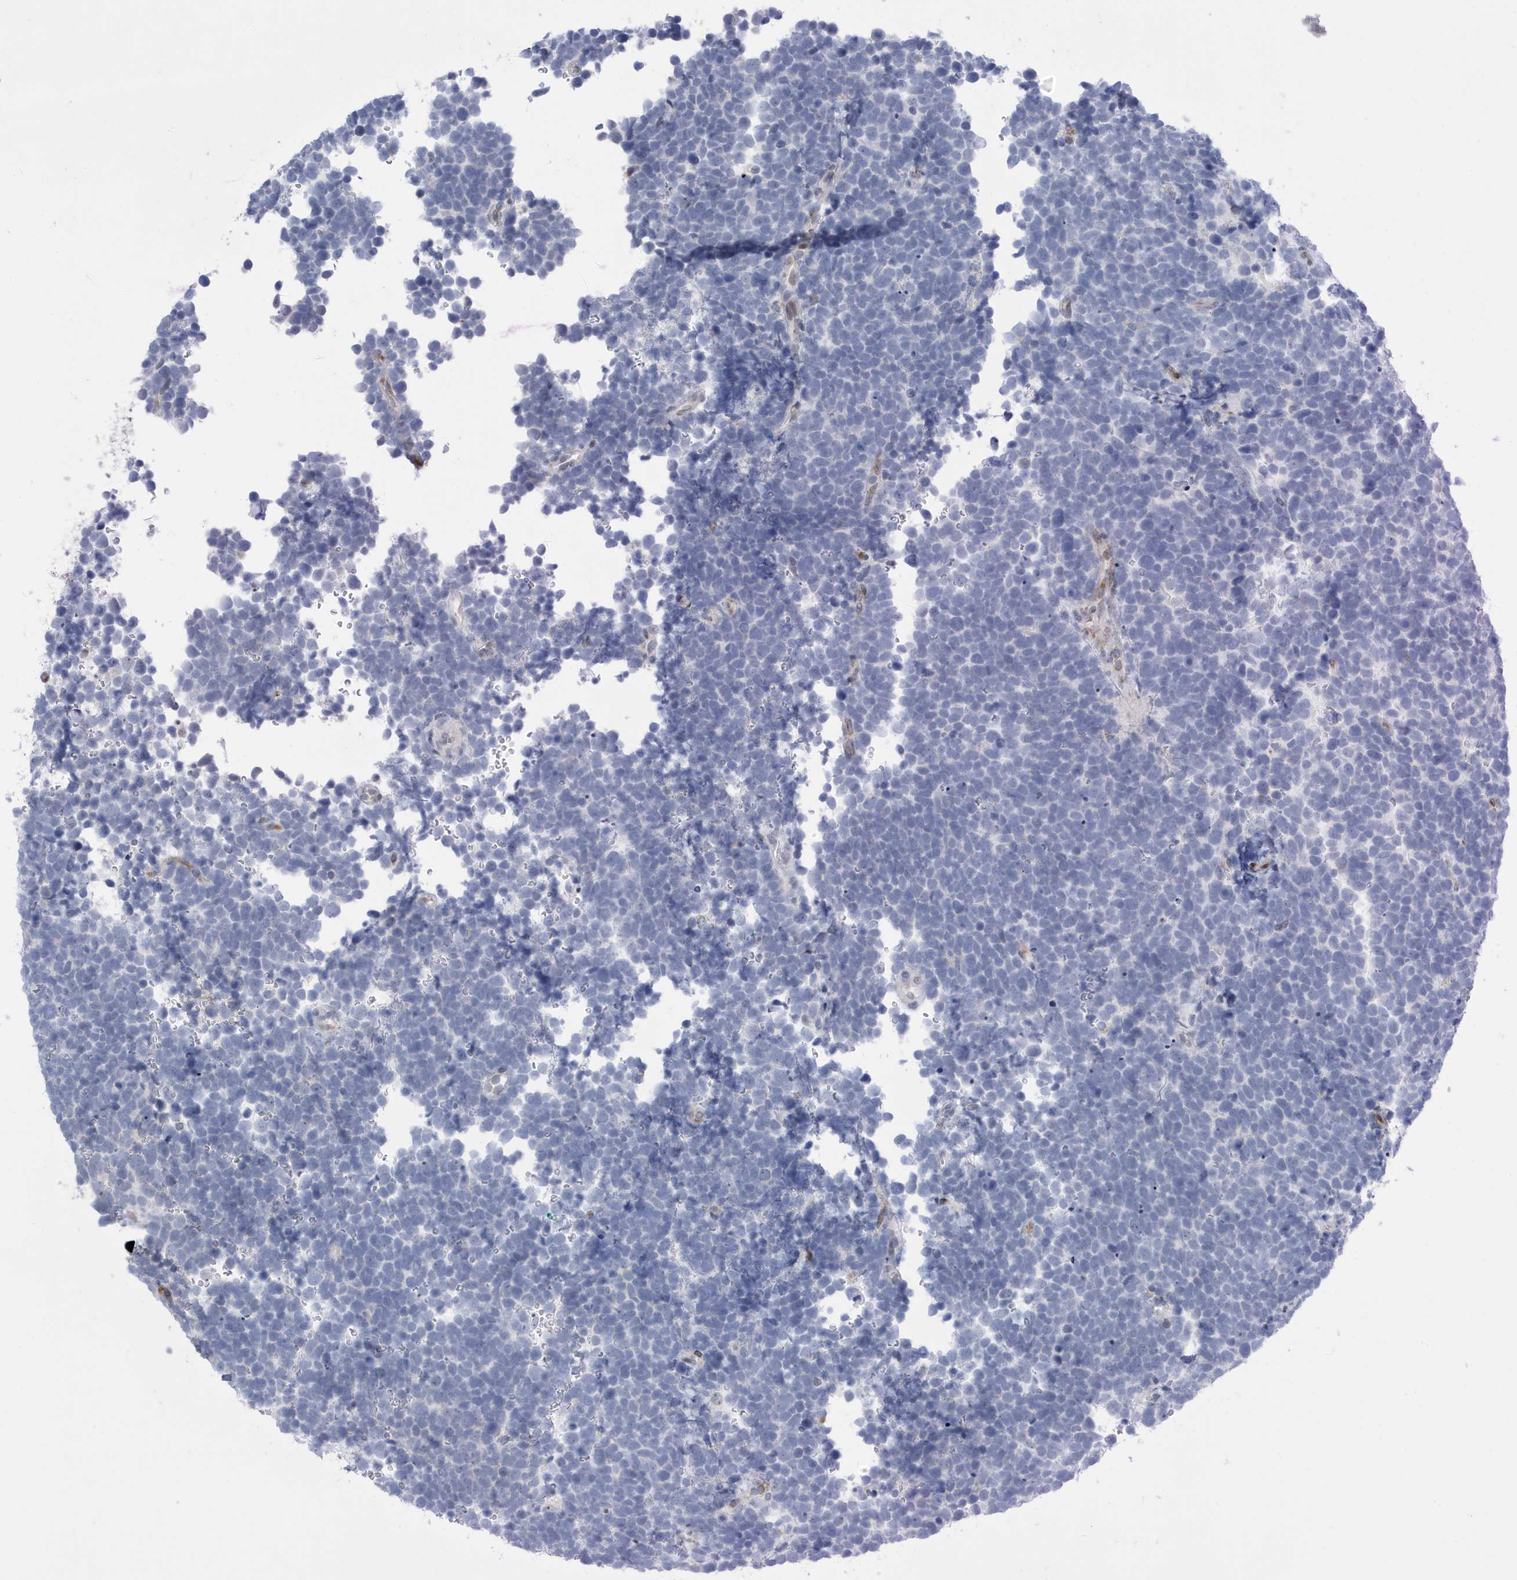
{"staining": {"intensity": "negative", "quantity": "none", "location": "none"}, "tissue": "urothelial cancer", "cell_type": "Tumor cells", "image_type": "cancer", "snomed": [{"axis": "morphology", "description": "Urothelial carcinoma, High grade"}, {"axis": "topography", "description": "Urinary bladder"}], "caption": "High magnification brightfield microscopy of urothelial cancer stained with DAB (3,3'-diaminobenzidine) (brown) and counterstained with hematoxylin (blue): tumor cells show no significant staining. (Stains: DAB immunohistochemistry with hematoxylin counter stain, Microscopy: brightfield microscopy at high magnification).", "gene": "SEMA3F", "patient": {"sex": "female", "age": 82}}